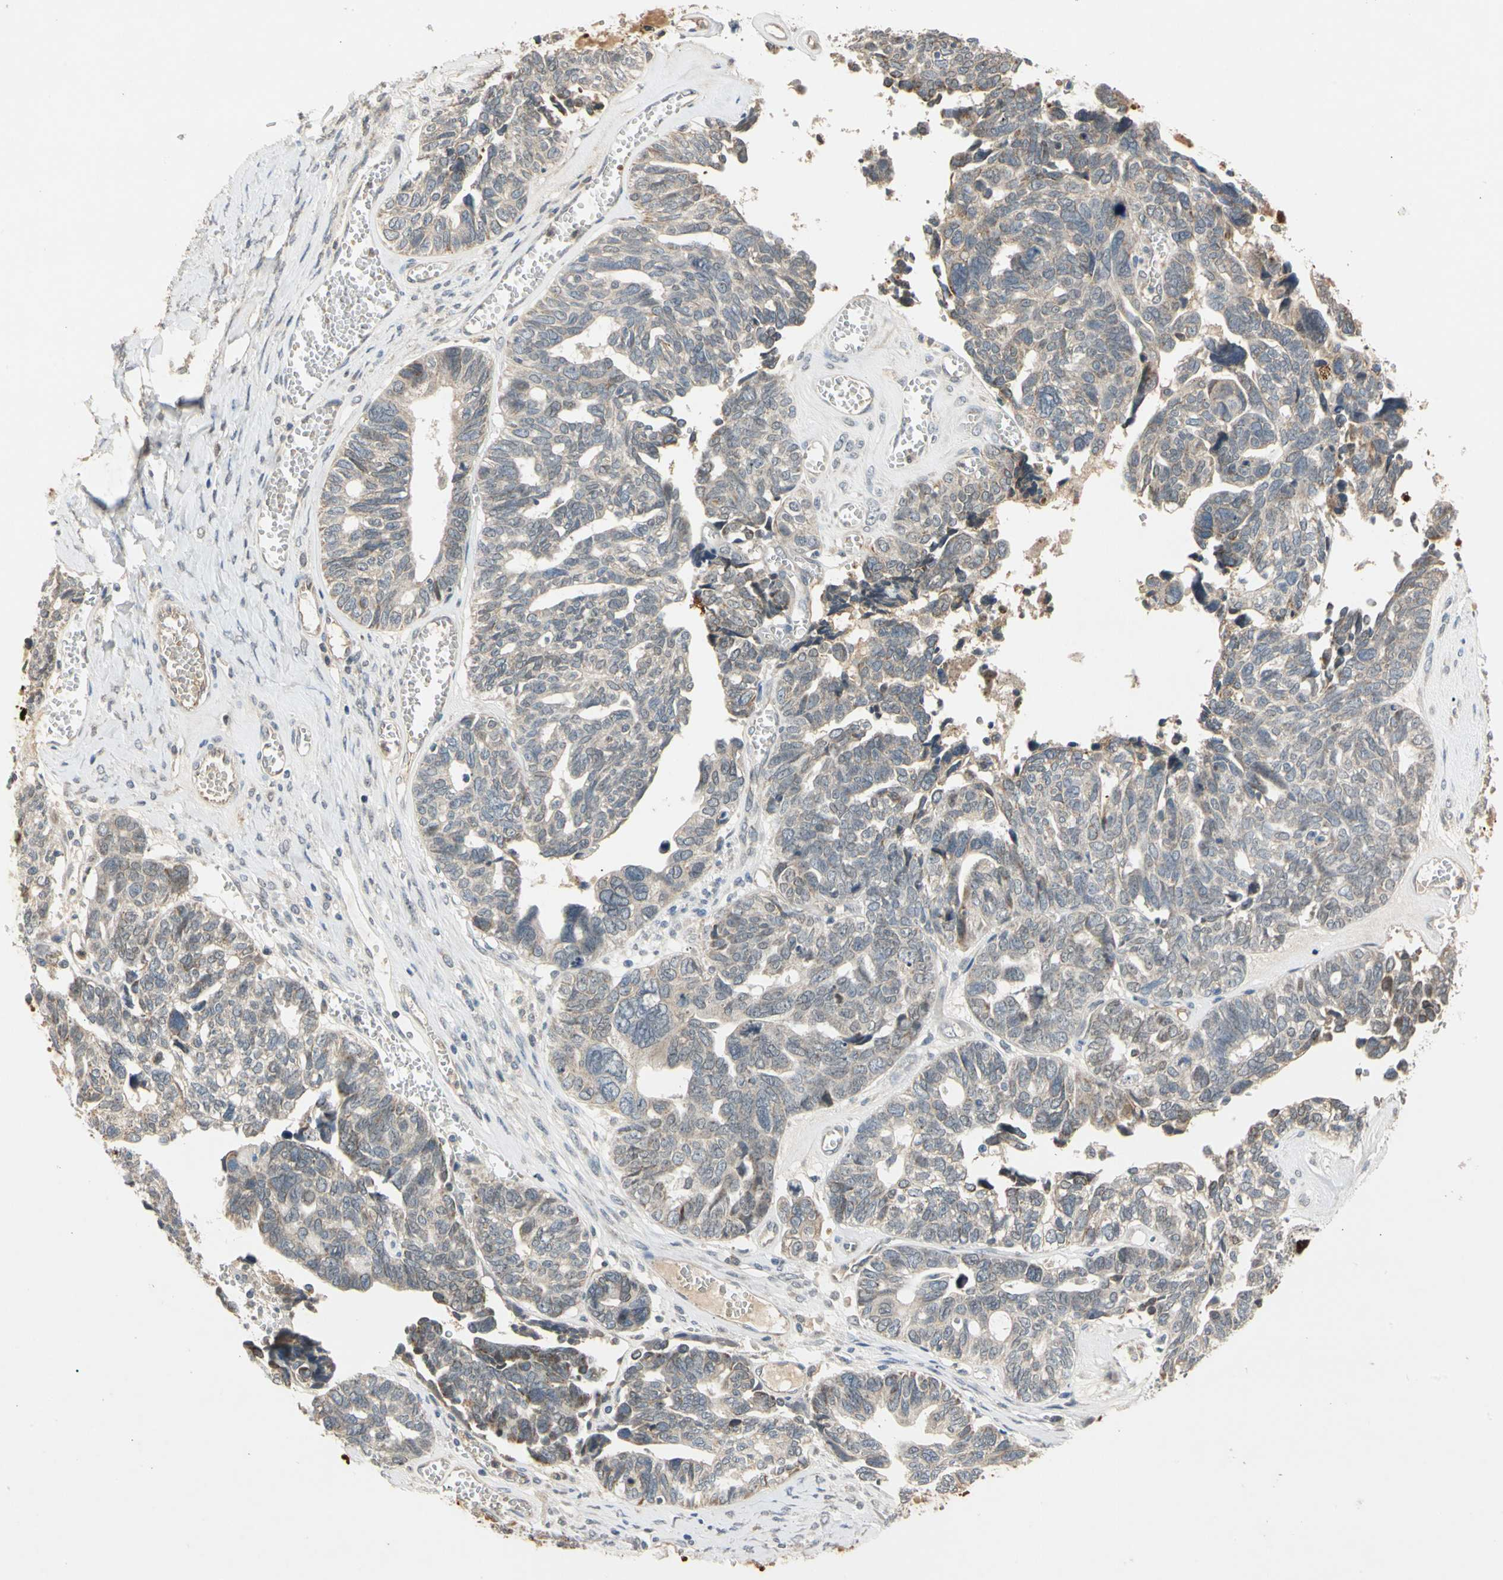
{"staining": {"intensity": "weak", "quantity": ">75%", "location": "cytoplasmic/membranous"}, "tissue": "ovarian cancer", "cell_type": "Tumor cells", "image_type": "cancer", "snomed": [{"axis": "morphology", "description": "Cystadenocarcinoma, serous, NOS"}, {"axis": "topography", "description": "Ovary"}], "caption": "An image of serous cystadenocarcinoma (ovarian) stained for a protein reveals weak cytoplasmic/membranous brown staining in tumor cells.", "gene": "RIOX2", "patient": {"sex": "female", "age": 79}}